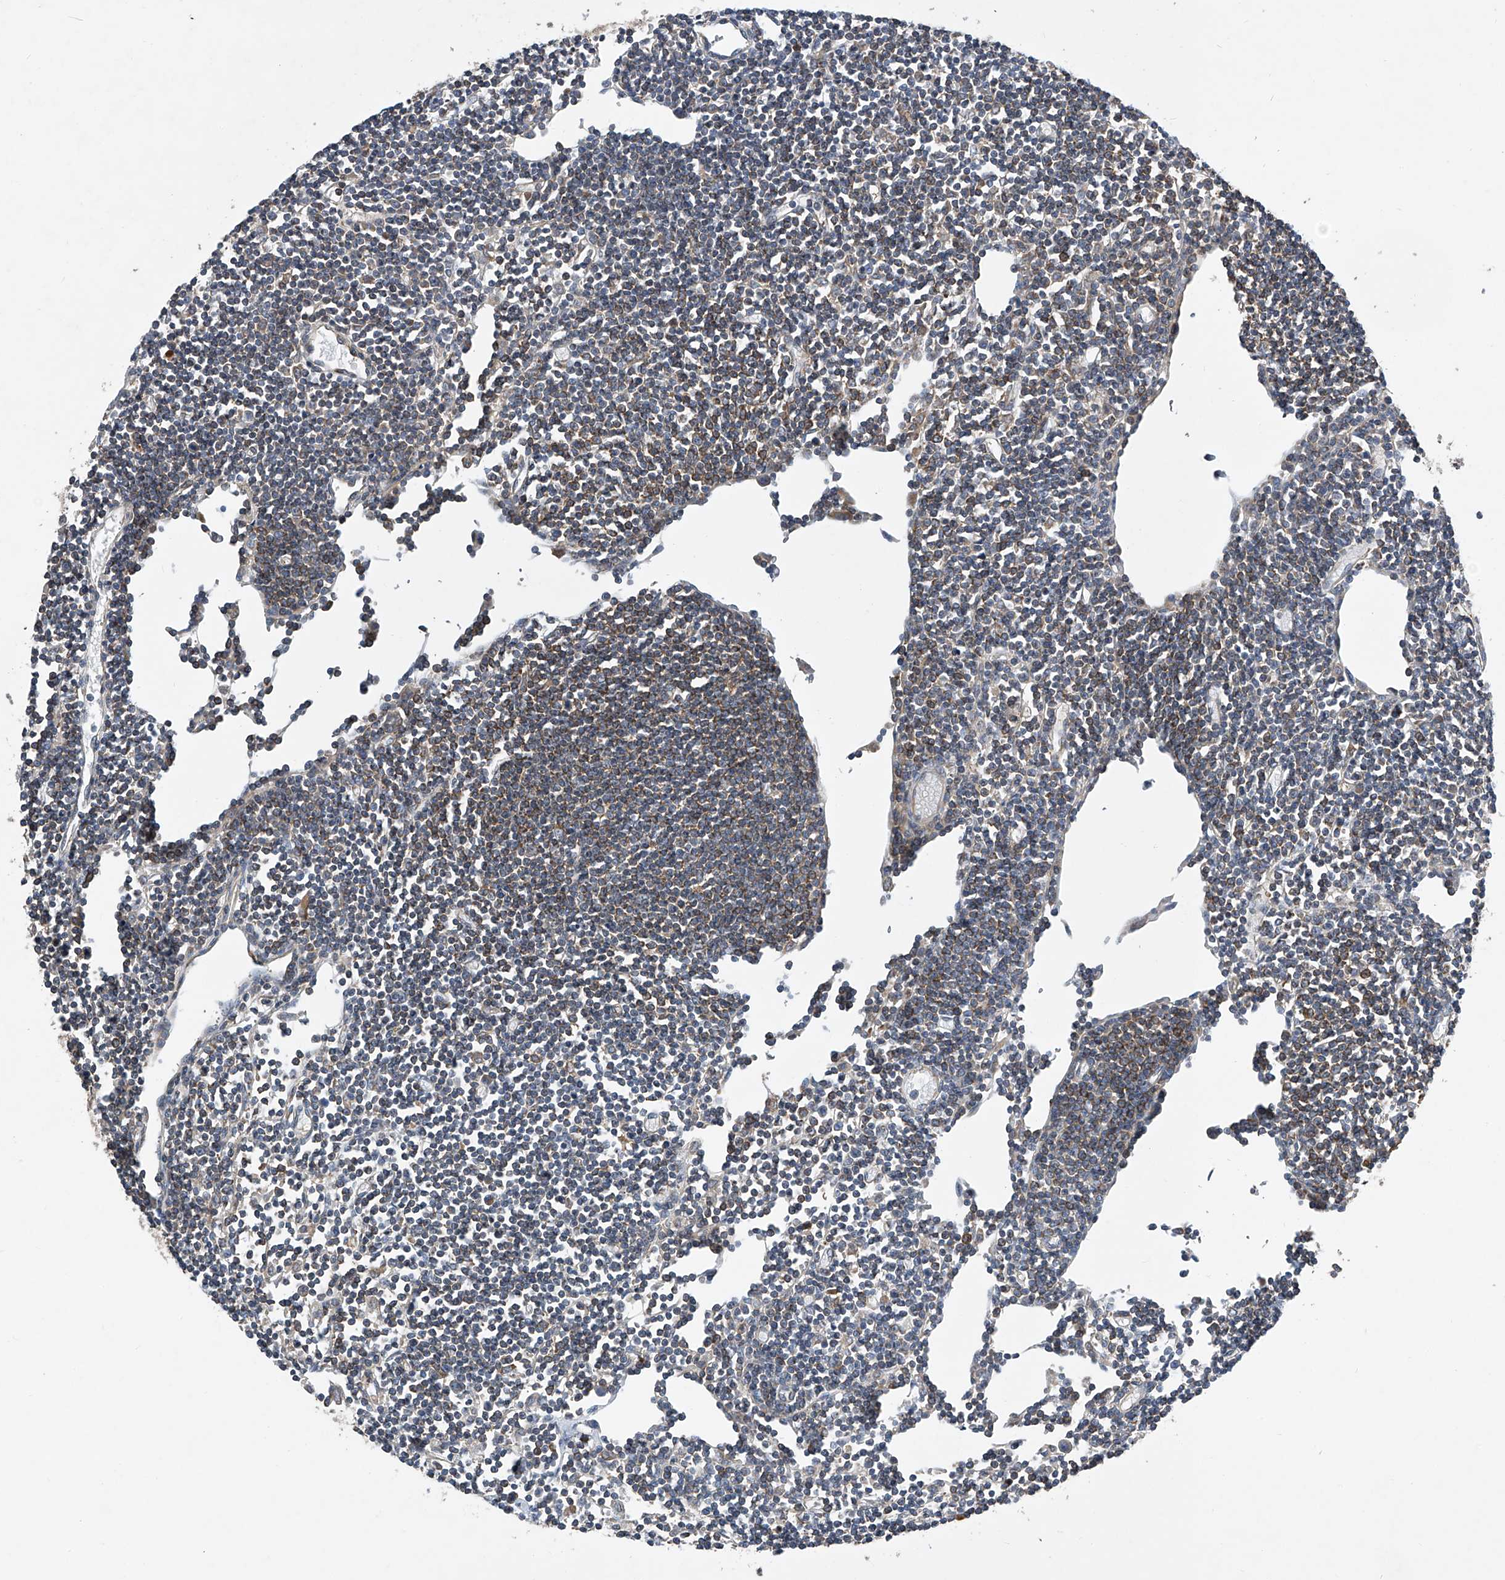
{"staining": {"intensity": "strong", "quantity": "25%-75%", "location": "cytoplasmic/membranous"}, "tissue": "lymph node", "cell_type": "Germinal center cells", "image_type": "normal", "snomed": [{"axis": "morphology", "description": "Normal tissue, NOS"}, {"axis": "topography", "description": "Lymph node"}], "caption": "Lymph node stained with DAB (3,3'-diaminobenzidine) IHC reveals high levels of strong cytoplasmic/membranous positivity in approximately 25%-75% of germinal center cells.", "gene": "TRIM38", "patient": {"sex": "female", "age": 11}}